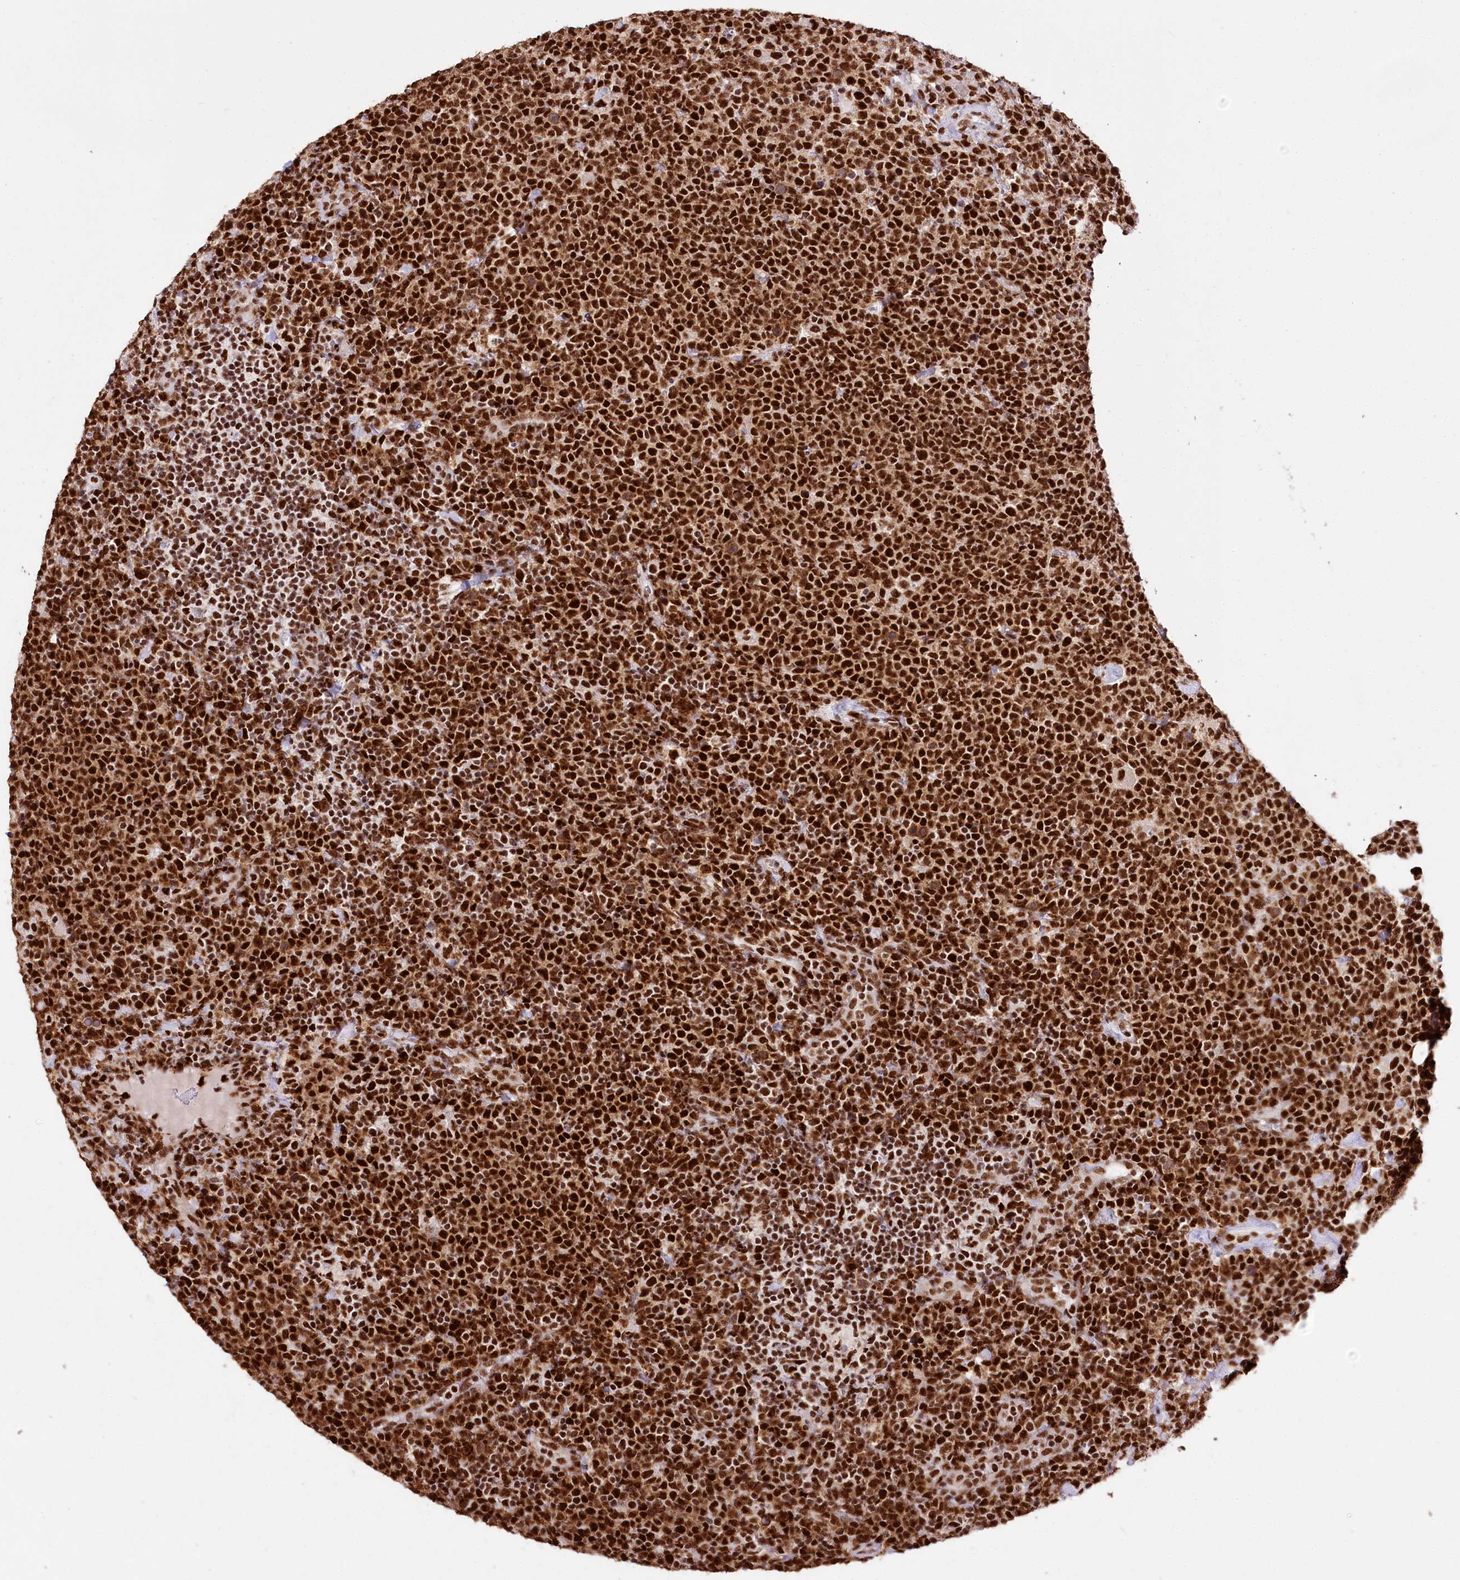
{"staining": {"intensity": "strong", "quantity": ">75%", "location": "cytoplasmic/membranous,nuclear"}, "tissue": "lymphoma", "cell_type": "Tumor cells", "image_type": "cancer", "snomed": [{"axis": "morphology", "description": "Malignant lymphoma, non-Hodgkin's type, High grade"}, {"axis": "topography", "description": "Lymph node"}], "caption": "Brown immunohistochemical staining in malignant lymphoma, non-Hodgkin's type (high-grade) displays strong cytoplasmic/membranous and nuclear expression in about >75% of tumor cells. (DAB IHC with brightfield microscopy, high magnification).", "gene": "SMARCE1", "patient": {"sex": "male", "age": 61}}